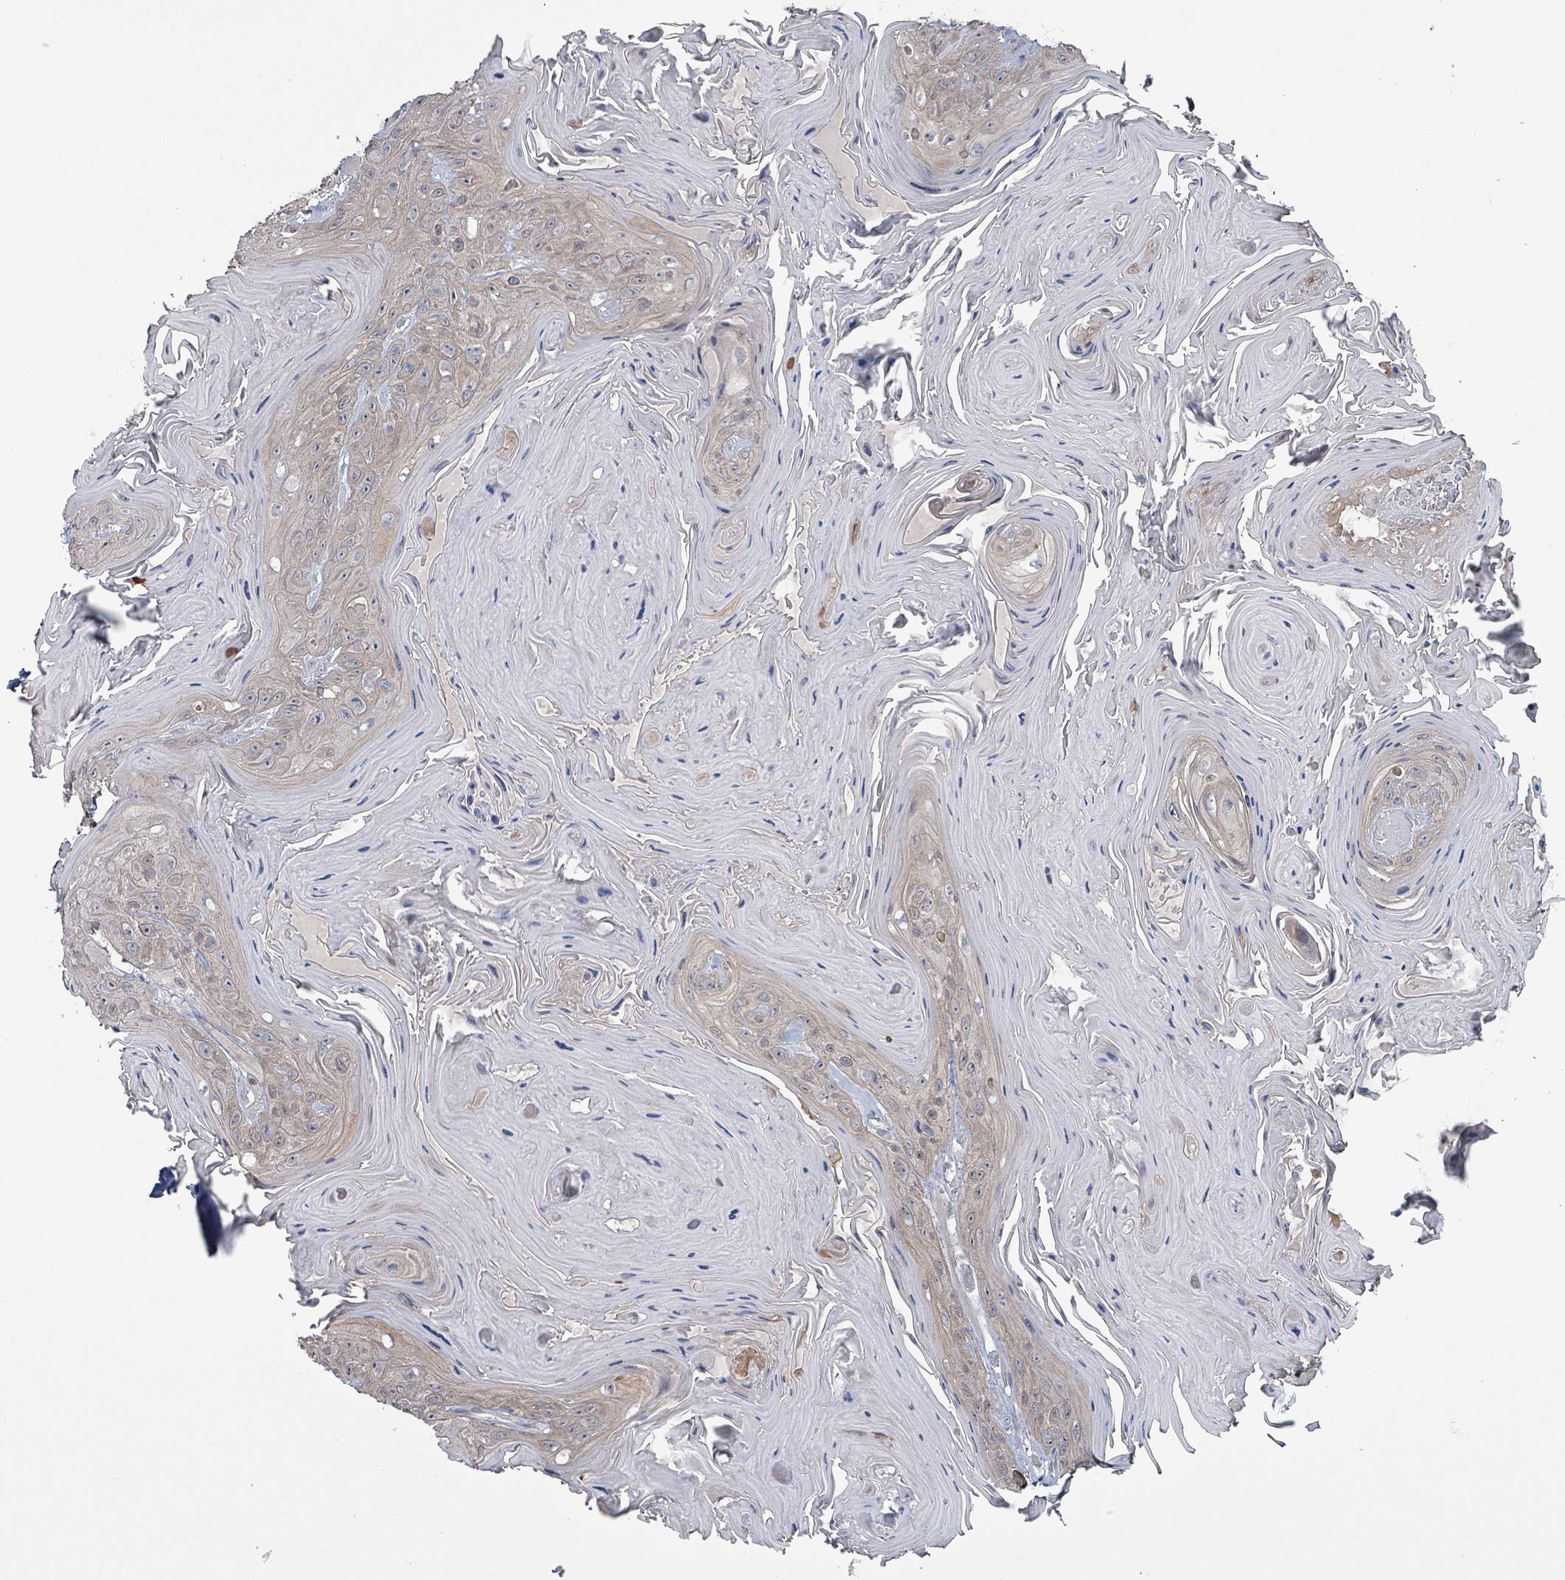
{"staining": {"intensity": "weak", "quantity": "25%-75%", "location": "cytoplasmic/membranous,nuclear"}, "tissue": "head and neck cancer", "cell_type": "Tumor cells", "image_type": "cancer", "snomed": [{"axis": "morphology", "description": "Squamous cell carcinoma, NOS"}, {"axis": "topography", "description": "Head-Neck"}], "caption": "Human head and neck cancer (squamous cell carcinoma) stained with a brown dye reveals weak cytoplasmic/membranous and nuclear positive staining in about 25%-75% of tumor cells.", "gene": "BIVM", "patient": {"sex": "female", "age": 59}}